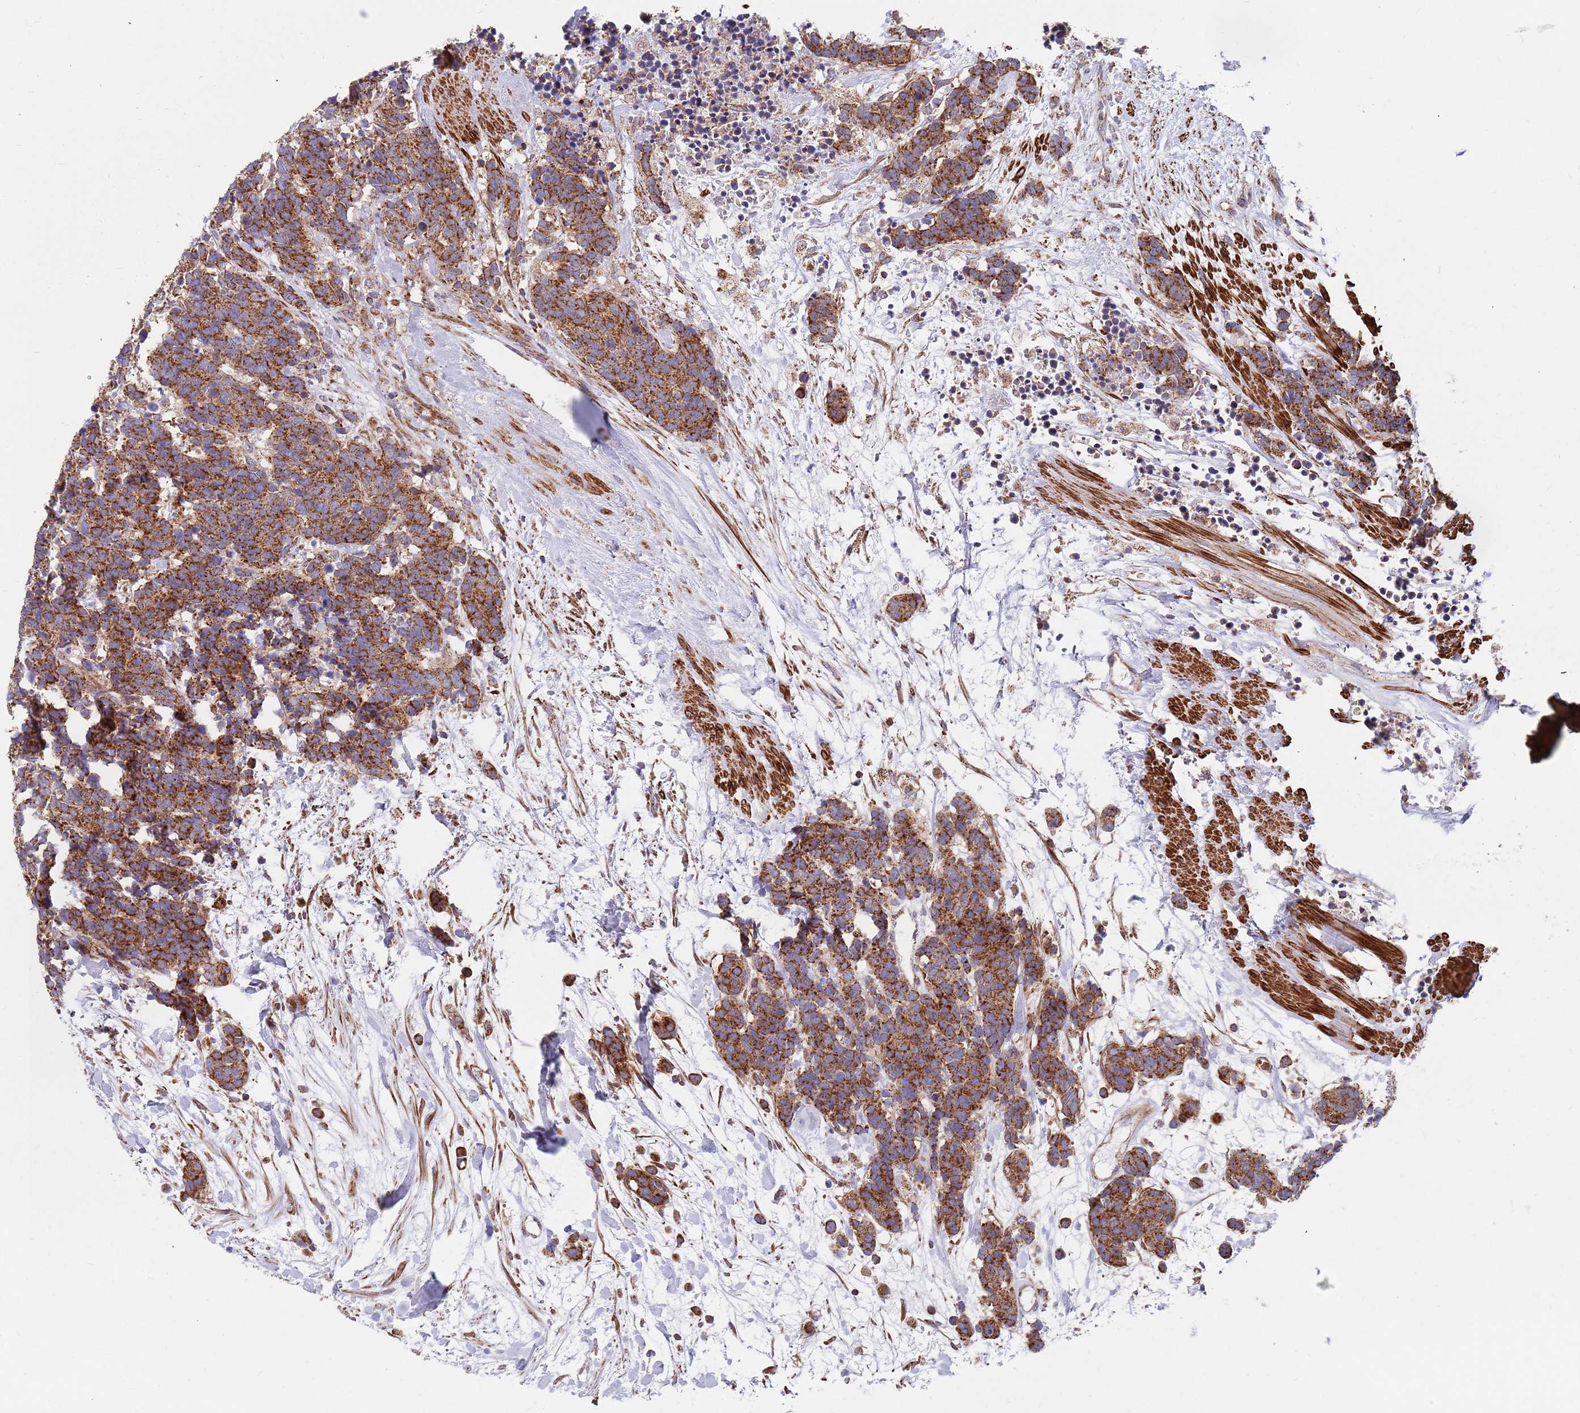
{"staining": {"intensity": "moderate", "quantity": ">75%", "location": "cytoplasmic/membranous"}, "tissue": "carcinoid", "cell_type": "Tumor cells", "image_type": "cancer", "snomed": [{"axis": "morphology", "description": "Carcinoma, NOS"}, {"axis": "morphology", "description": "Carcinoid, malignant, NOS"}, {"axis": "topography", "description": "Prostate"}], "caption": "IHC micrograph of human carcinoid (malignant) stained for a protein (brown), which displays medium levels of moderate cytoplasmic/membranous positivity in about >75% of tumor cells.", "gene": "WDFY3", "patient": {"sex": "male", "age": 57}}